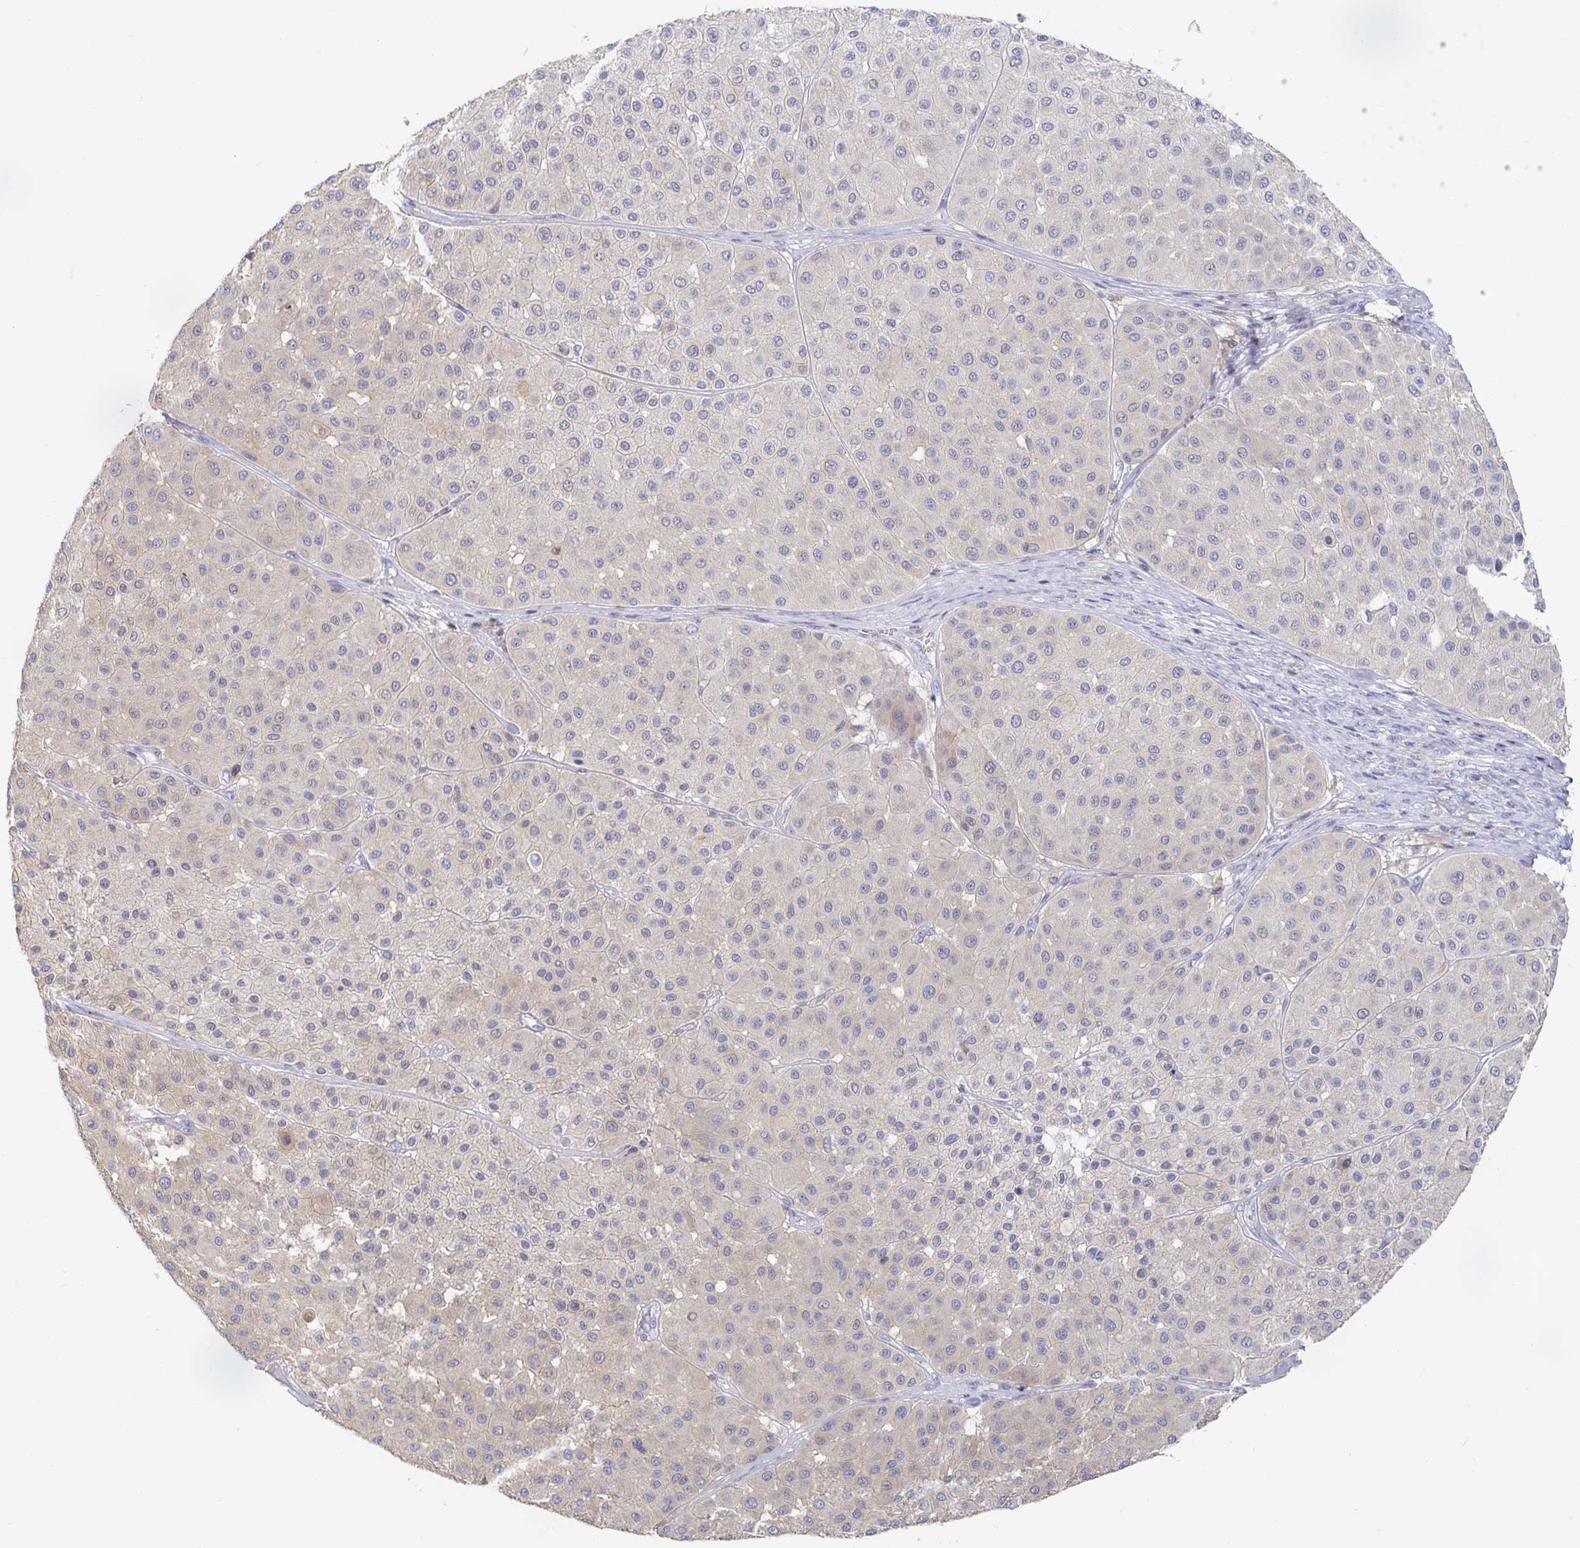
{"staining": {"intensity": "weak", "quantity": "25%-75%", "location": "cytoplasmic/membranous"}, "tissue": "melanoma", "cell_type": "Tumor cells", "image_type": "cancer", "snomed": [{"axis": "morphology", "description": "Malignant melanoma, Metastatic site"}, {"axis": "topography", "description": "Smooth muscle"}], "caption": "Weak cytoplasmic/membranous expression is appreciated in about 25%-75% of tumor cells in malignant melanoma (metastatic site). Nuclei are stained in blue.", "gene": "PIK3CD", "patient": {"sex": "male", "age": 41}}